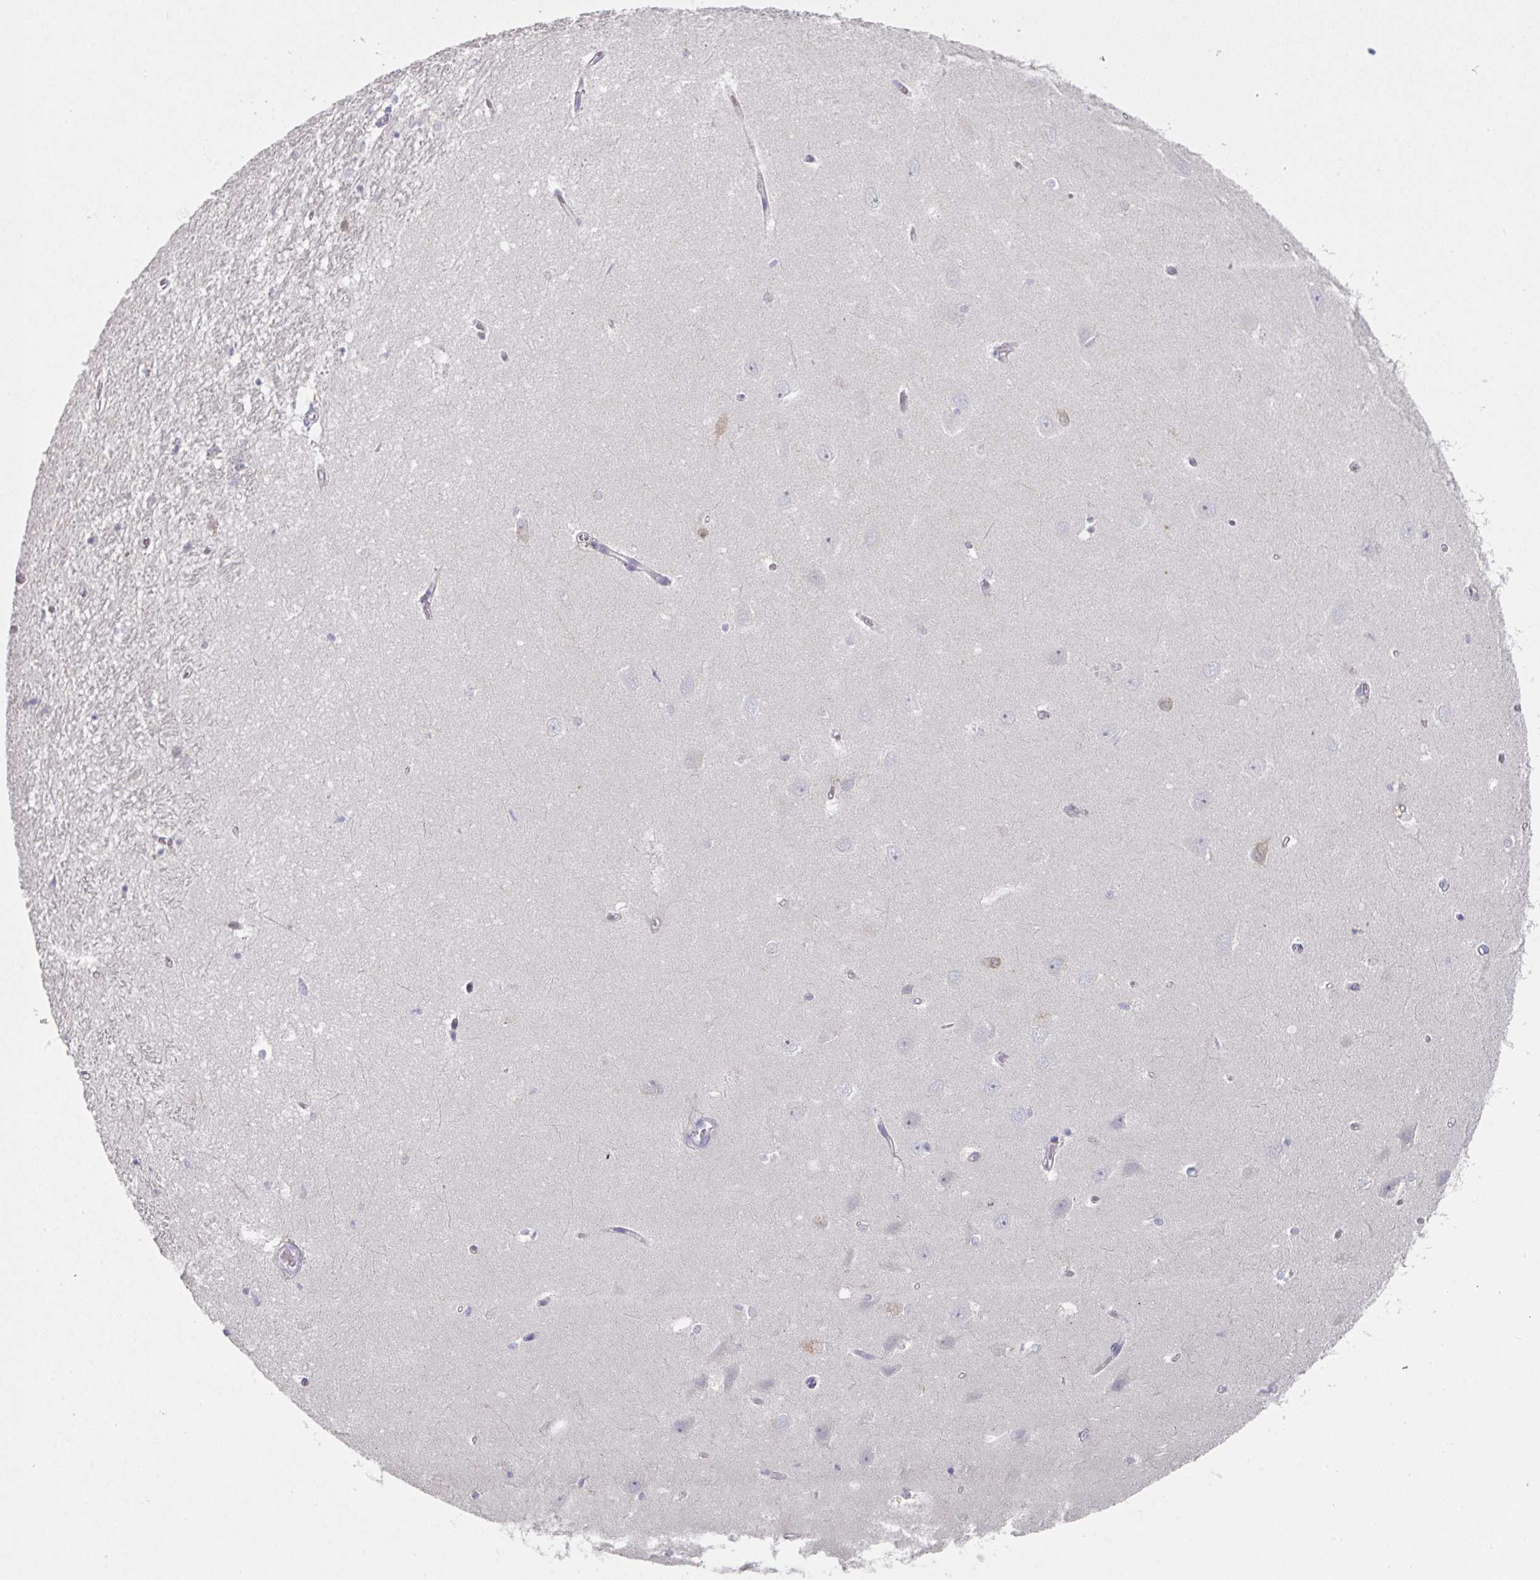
{"staining": {"intensity": "negative", "quantity": "none", "location": "none"}, "tissue": "hippocampus", "cell_type": "Glial cells", "image_type": "normal", "snomed": [{"axis": "morphology", "description": "Normal tissue, NOS"}, {"axis": "topography", "description": "Hippocampus"}], "caption": "Photomicrograph shows no significant protein positivity in glial cells of normal hippocampus.", "gene": "NT5C1A", "patient": {"sex": "female", "age": 64}}